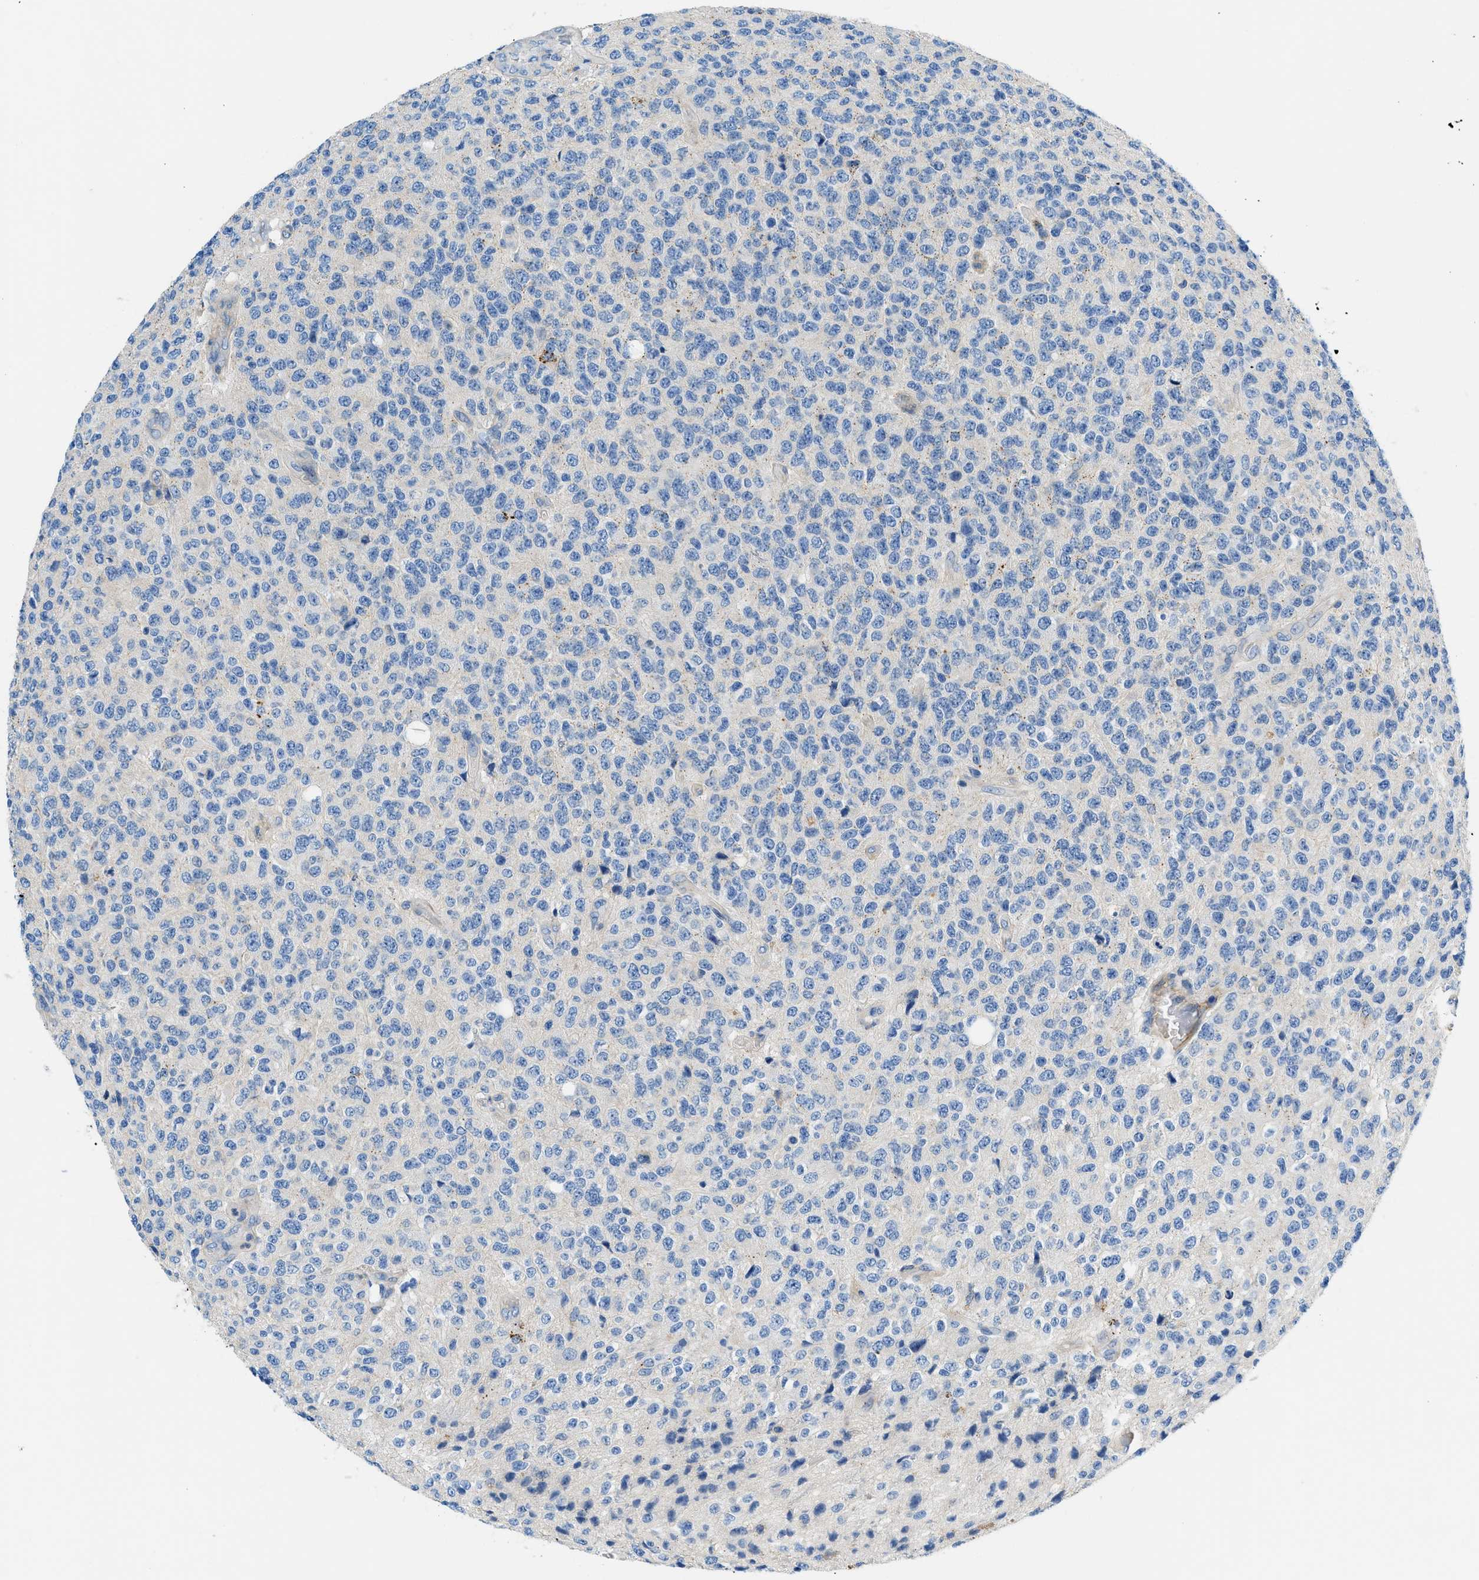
{"staining": {"intensity": "negative", "quantity": "none", "location": "none"}, "tissue": "glioma", "cell_type": "Tumor cells", "image_type": "cancer", "snomed": [{"axis": "morphology", "description": "Glioma, malignant, High grade"}, {"axis": "topography", "description": "pancreas cauda"}], "caption": "This is an IHC image of malignant glioma (high-grade). There is no expression in tumor cells.", "gene": "ORAI1", "patient": {"sex": "male", "age": 60}}